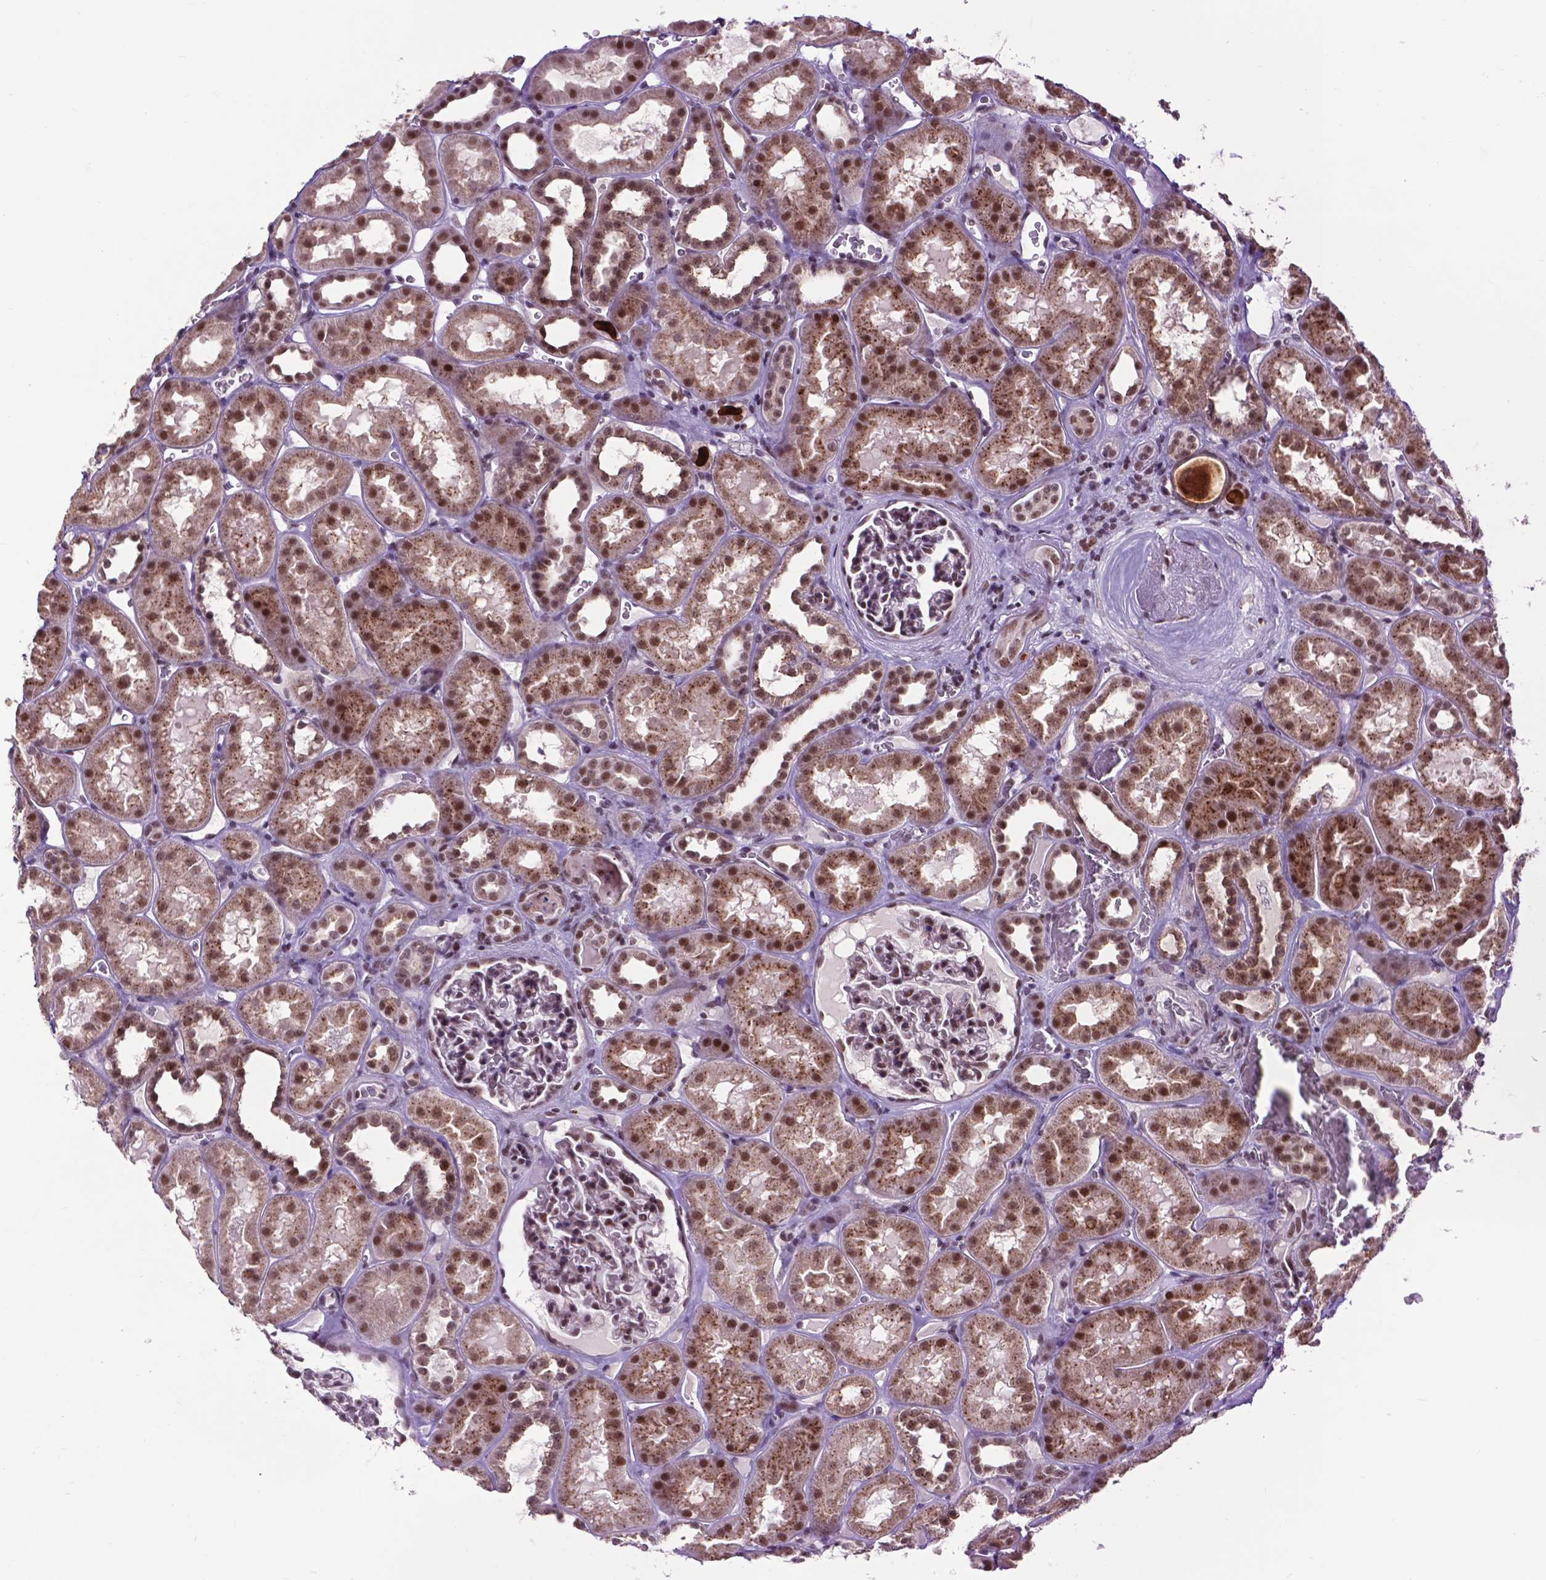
{"staining": {"intensity": "moderate", "quantity": "25%-75%", "location": "nuclear"}, "tissue": "kidney", "cell_type": "Cells in glomeruli", "image_type": "normal", "snomed": [{"axis": "morphology", "description": "Normal tissue, NOS"}, {"axis": "topography", "description": "Kidney"}], "caption": "IHC photomicrograph of benign kidney stained for a protein (brown), which demonstrates medium levels of moderate nuclear expression in about 25%-75% of cells in glomeruli.", "gene": "EAF1", "patient": {"sex": "female", "age": 41}}